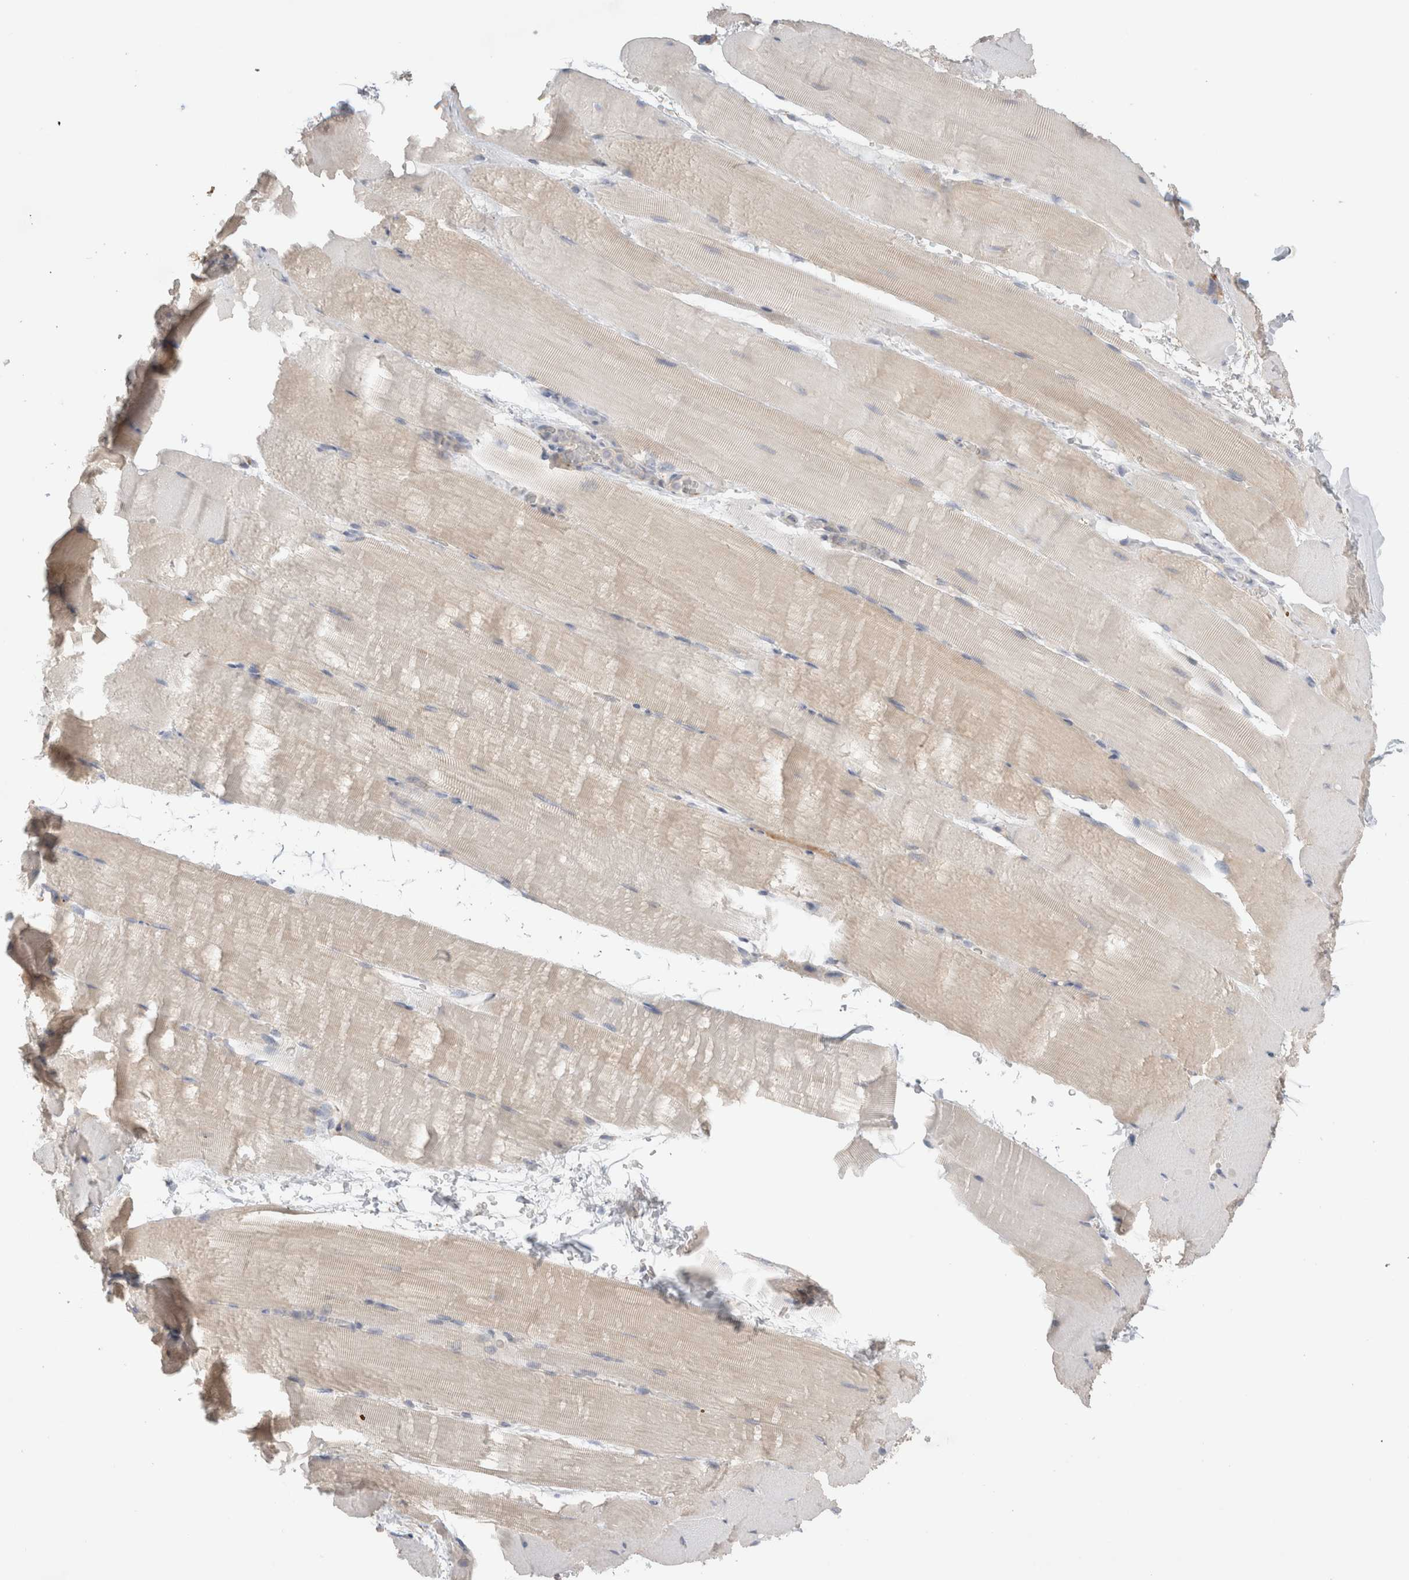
{"staining": {"intensity": "weak", "quantity": "<25%", "location": "cytoplasmic/membranous"}, "tissue": "skeletal muscle", "cell_type": "Myocytes", "image_type": "normal", "snomed": [{"axis": "morphology", "description": "Normal tissue, NOS"}, {"axis": "topography", "description": "Skeletal muscle"}, {"axis": "topography", "description": "Parathyroid gland"}], "caption": "High magnification brightfield microscopy of benign skeletal muscle stained with DAB (3,3'-diaminobenzidine) (brown) and counterstained with hematoxylin (blue): myocytes show no significant staining. (Immunohistochemistry (ihc), brightfield microscopy, high magnification).", "gene": "ZNF23", "patient": {"sex": "female", "age": 37}}